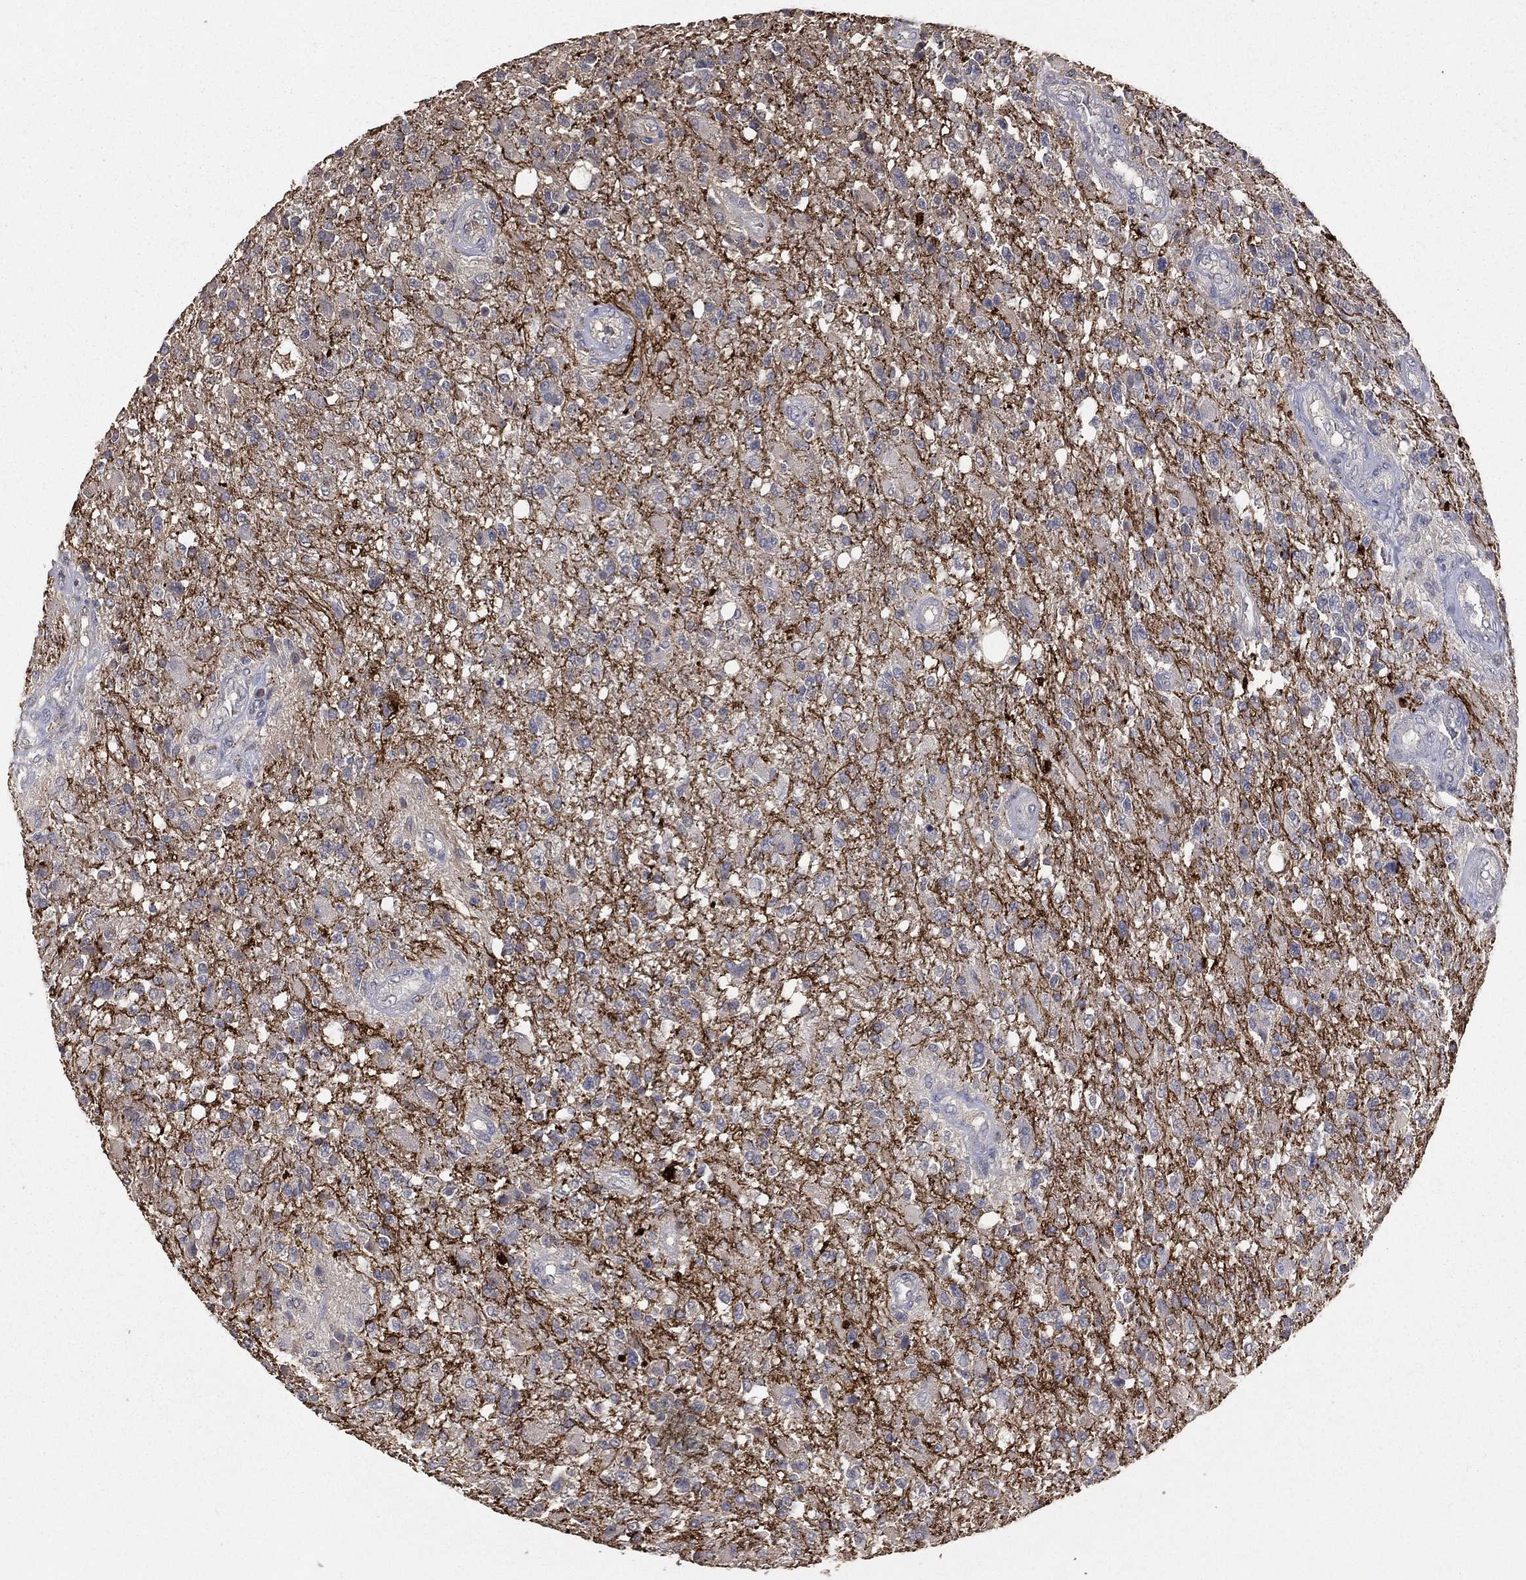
{"staining": {"intensity": "negative", "quantity": "none", "location": "none"}, "tissue": "glioma", "cell_type": "Tumor cells", "image_type": "cancer", "snomed": [{"axis": "morphology", "description": "Glioma, malignant, High grade"}, {"axis": "topography", "description": "Brain"}], "caption": "Protein analysis of glioma reveals no significant positivity in tumor cells.", "gene": "SNAP25", "patient": {"sex": "male", "age": 56}}